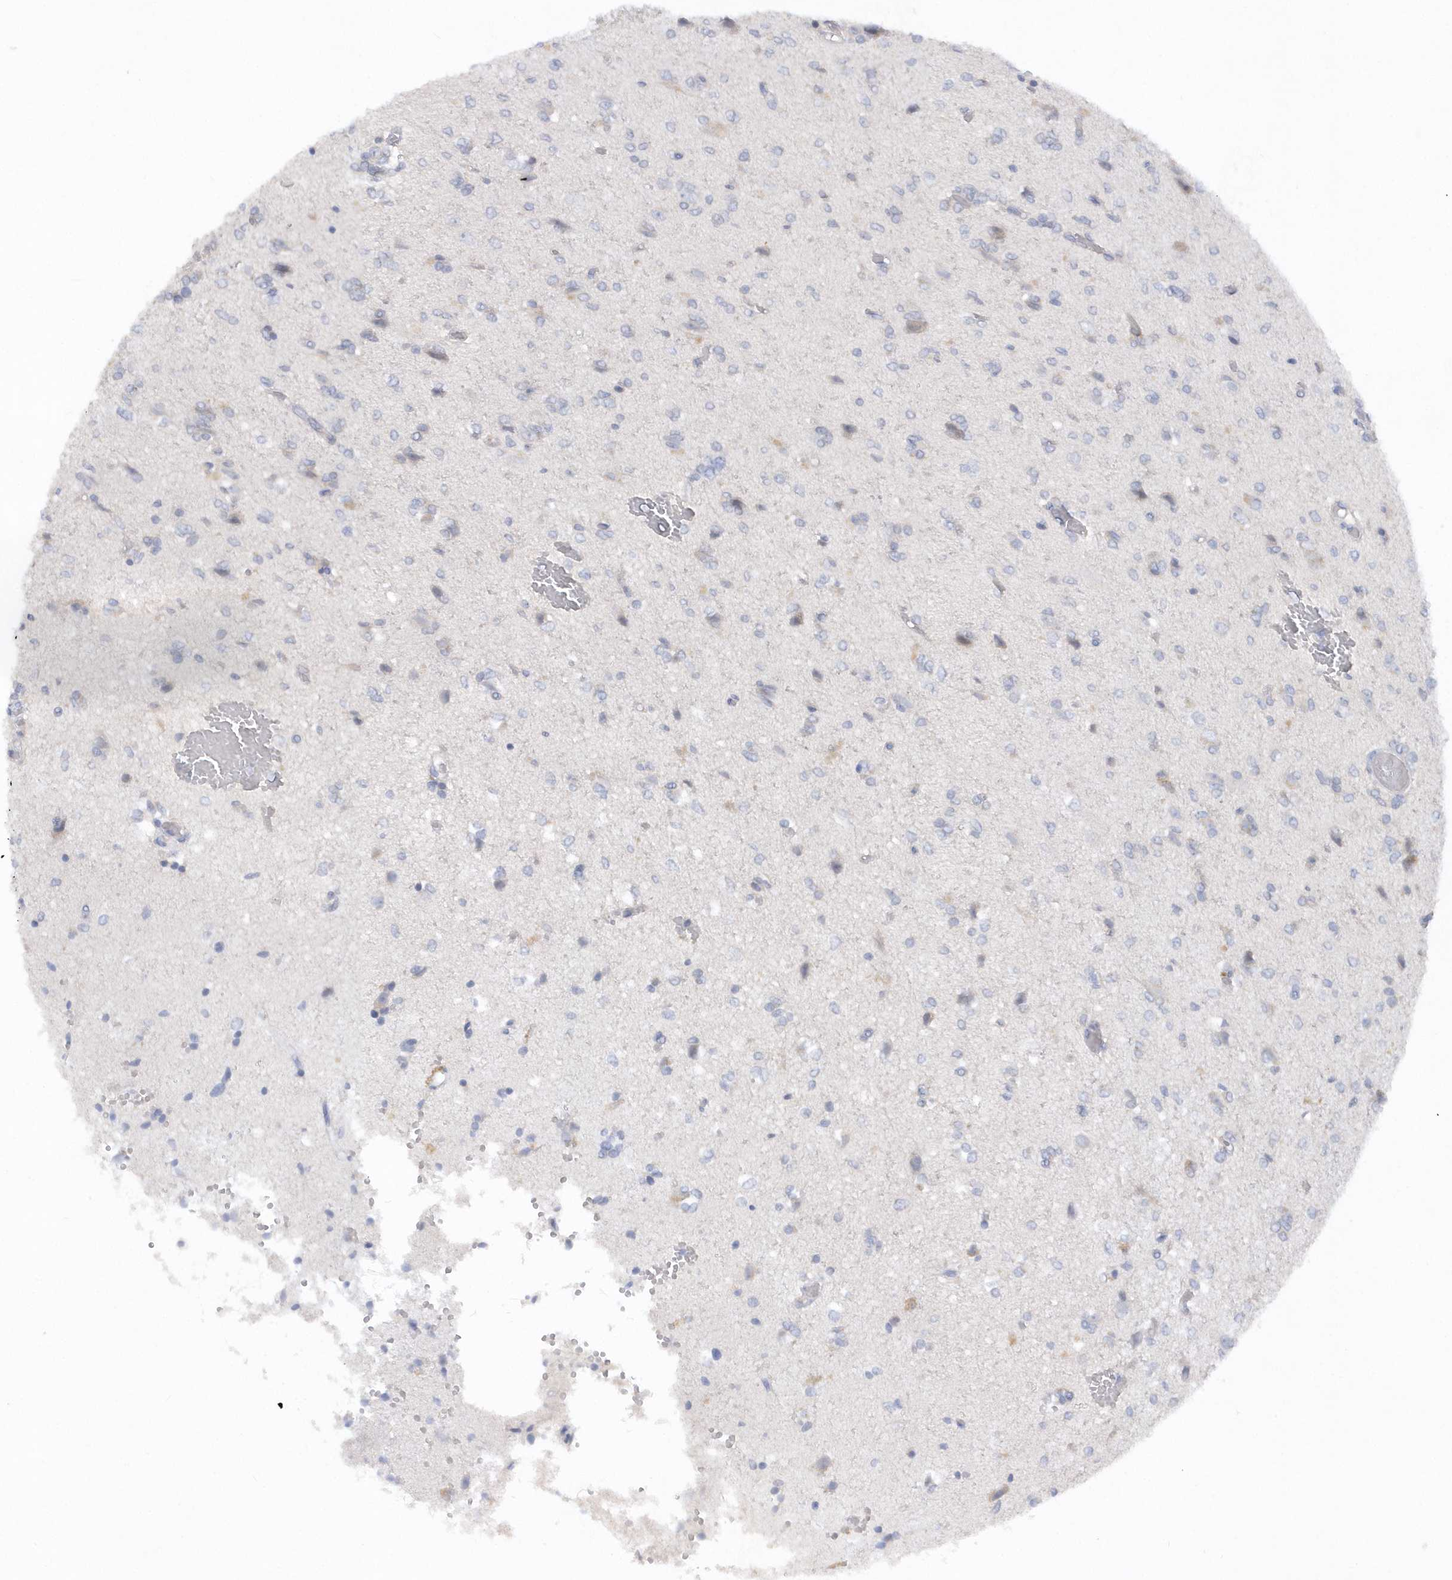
{"staining": {"intensity": "negative", "quantity": "none", "location": "none"}, "tissue": "glioma", "cell_type": "Tumor cells", "image_type": "cancer", "snomed": [{"axis": "morphology", "description": "Glioma, malignant, High grade"}, {"axis": "topography", "description": "Brain"}], "caption": "Immunohistochemistry of human glioma exhibits no positivity in tumor cells.", "gene": "RPE", "patient": {"sex": "female", "age": 59}}